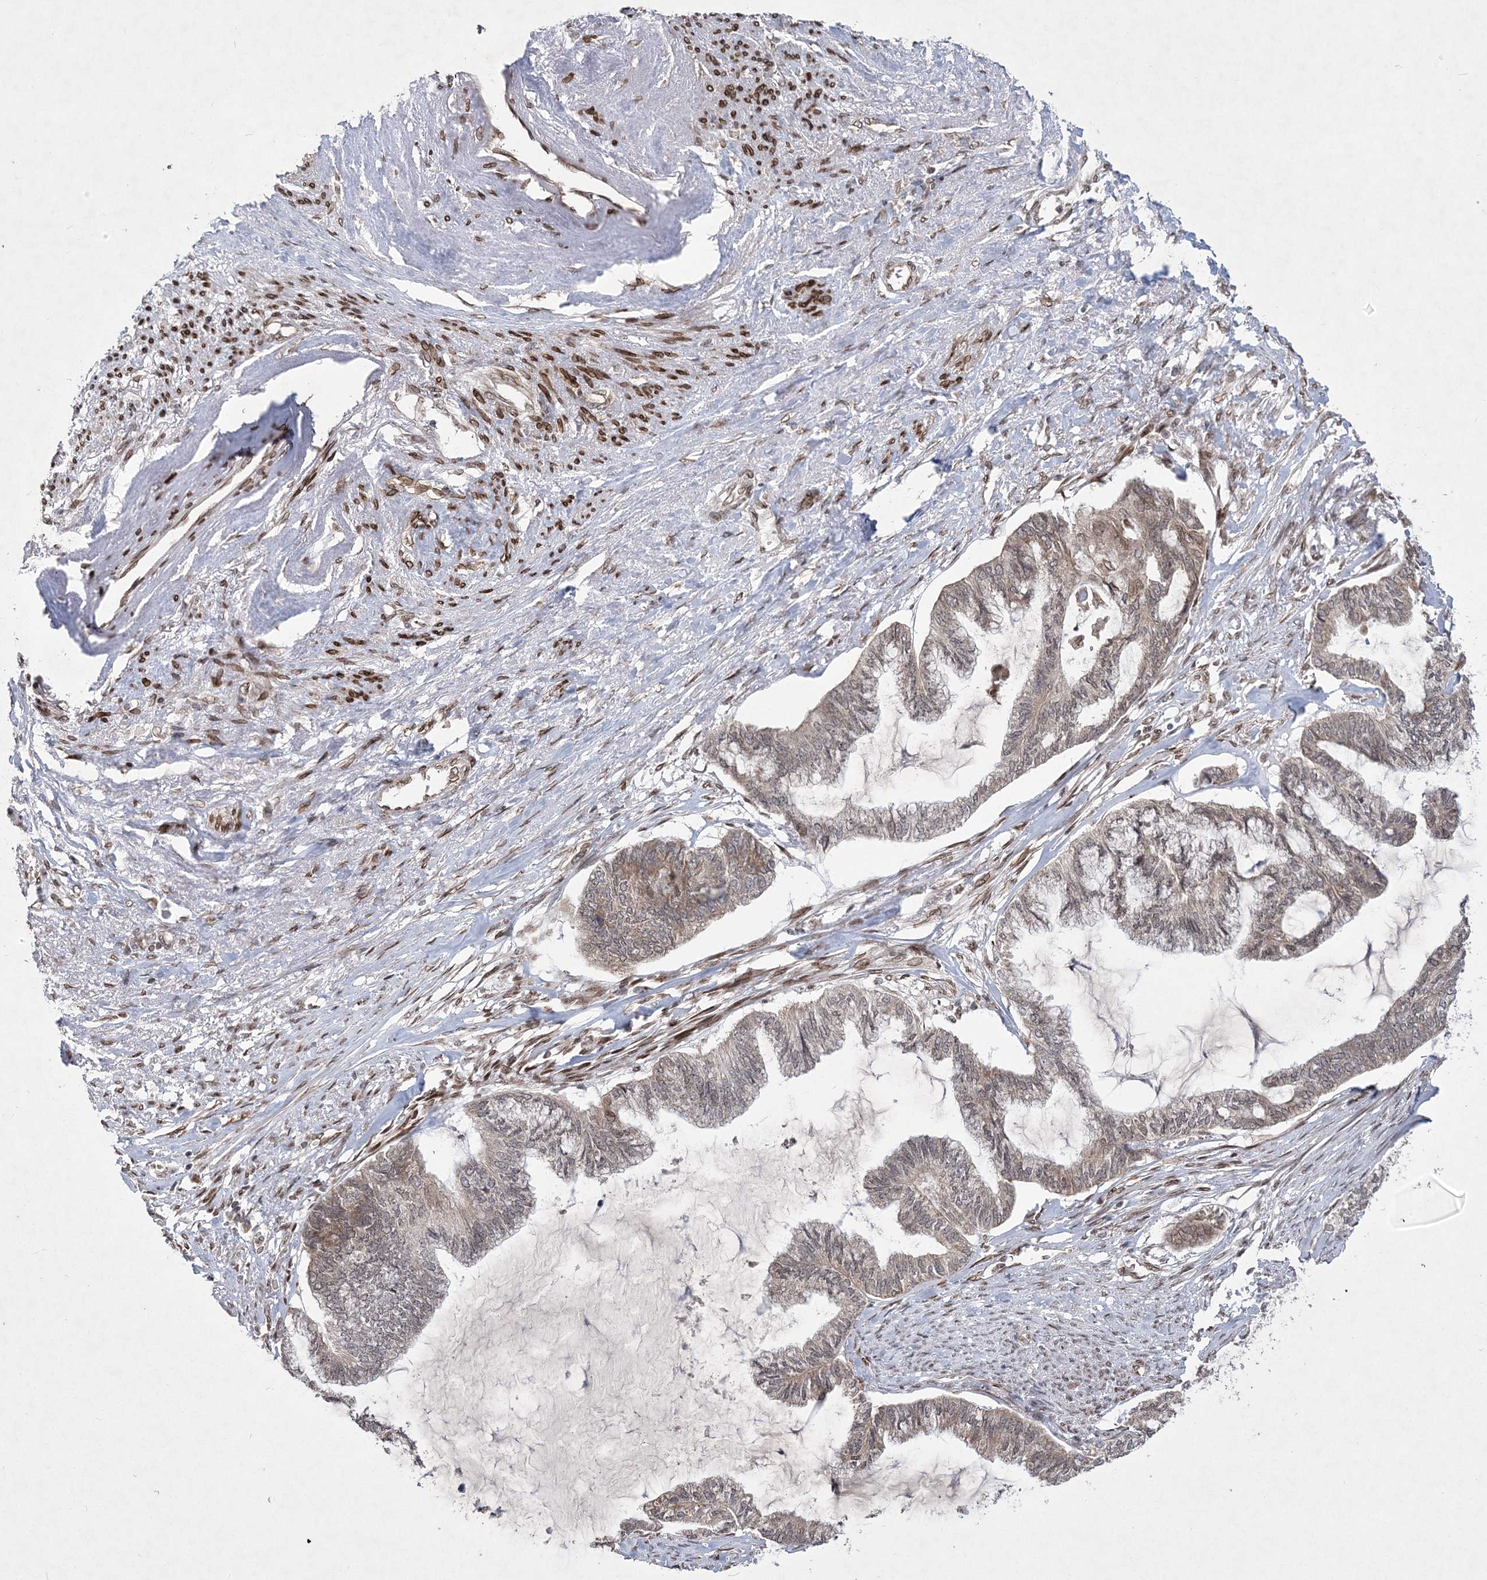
{"staining": {"intensity": "weak", "quantity": "25%-75%", "location": "cytoplasmic/membranous"}, "tissue": "endometrial cancer", "cell_type": "Tumor cells", "image_type": "cancer", "snomed": [{"axis": "morphology", "description": "Adenocarcinoma, NOS"}, {"axis": "topography", "description": "Endometrium"}], "caption": "Weak cytoplasmic/membranous protein positivity is seen in about 25%-75% of tumor cells in endometrial cancer. The protein of interest is shown in brown color, while the nuclei are stained blue.", "gene": "DNAJC27", "patient": {"sex": "female", "age": 86}}